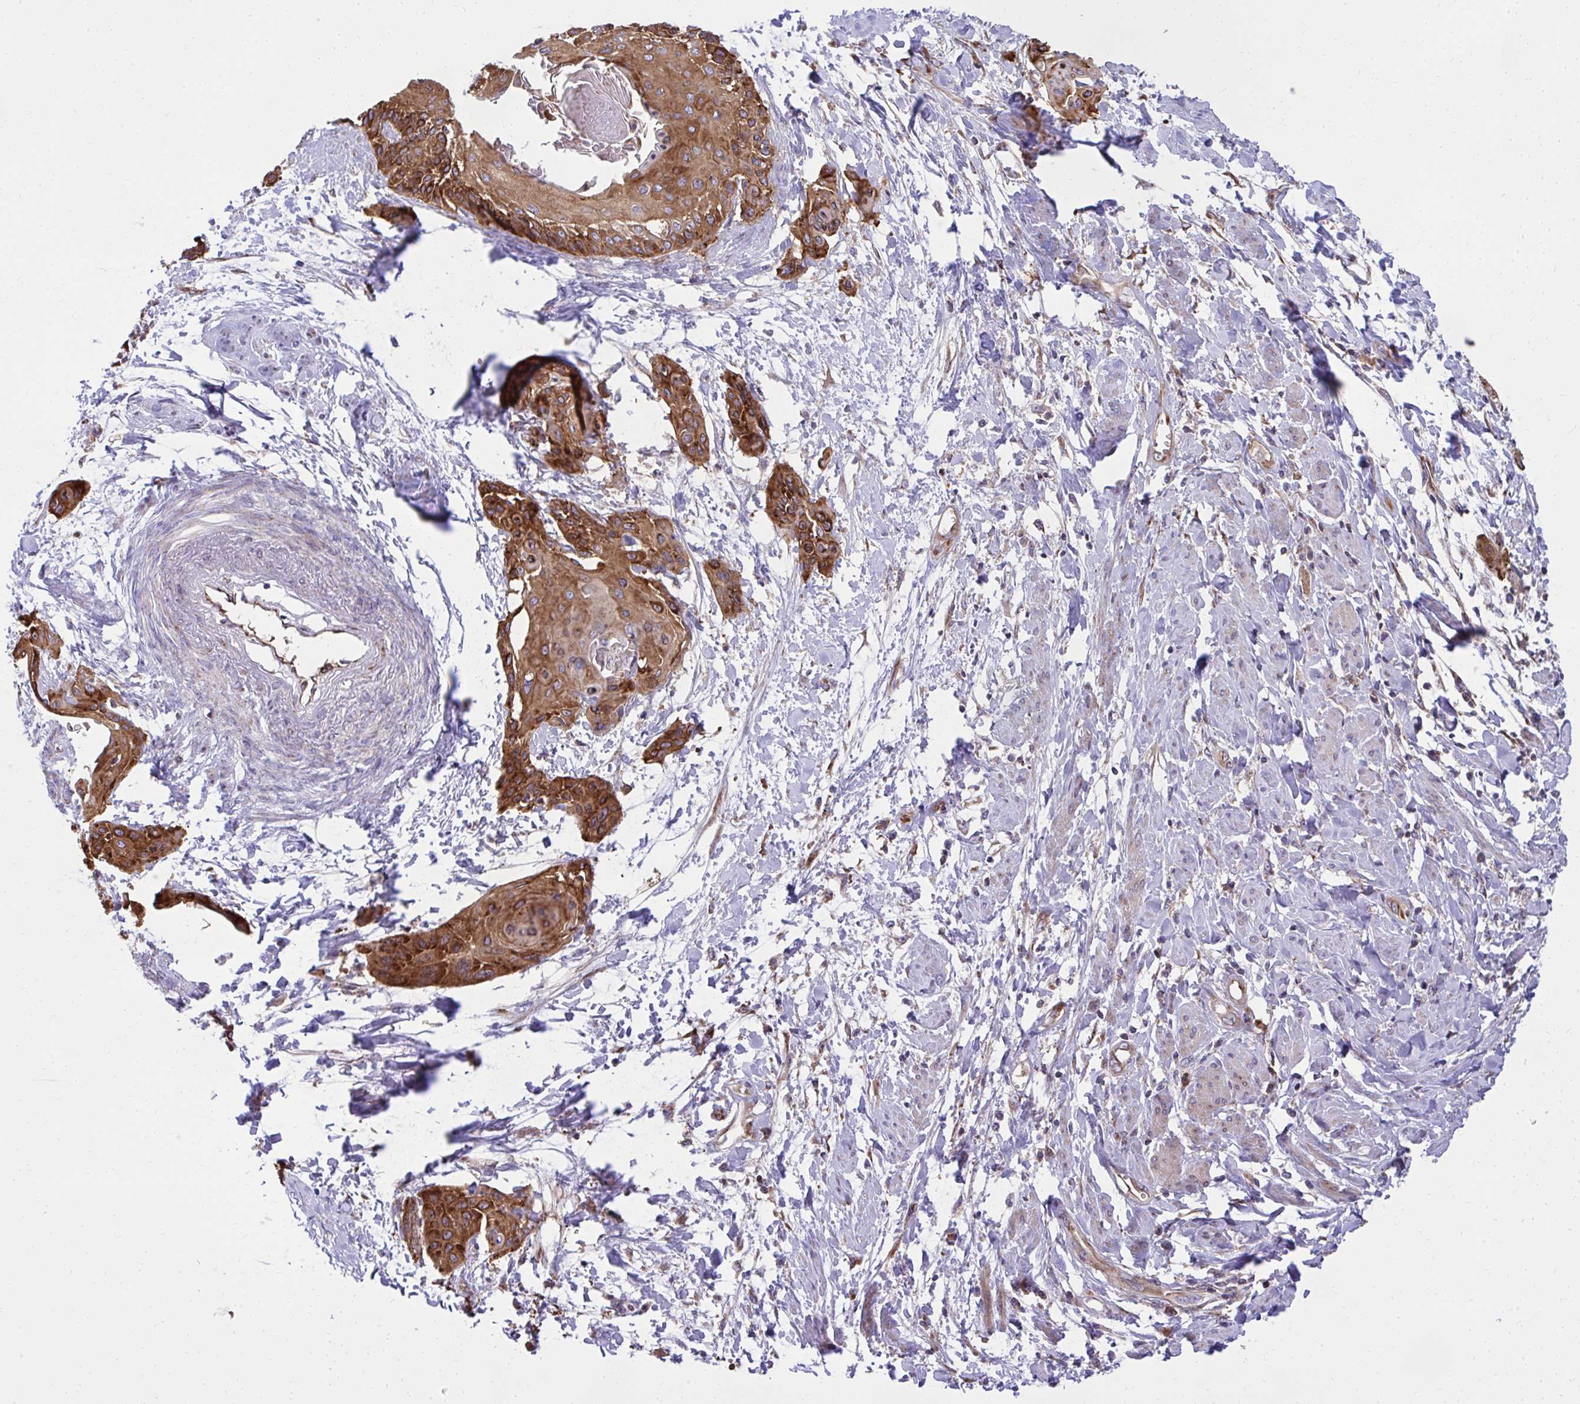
{"staining": {"intensity": "strong", "quantity": "25%-75%", "location": "cytoplasmic/membranous"}, "tissue": "cervical cancer", "cell_type": "Tumor cells", "image_type": "cancer", "snomed": [{"axis": "morphology", "description": "Squamous cell carcinoma, NOS"}, {"axis": "topography", "description": "Cervix"}], "caption": "This is a photomicrograph of IHC staining of squamous cell carcinoma (cervical), which shows strong staining in the cytoplasmic/membranous of tumor cells.", "gene": "NMNAT3", "patient": {"sex": "female", "age": 57}}